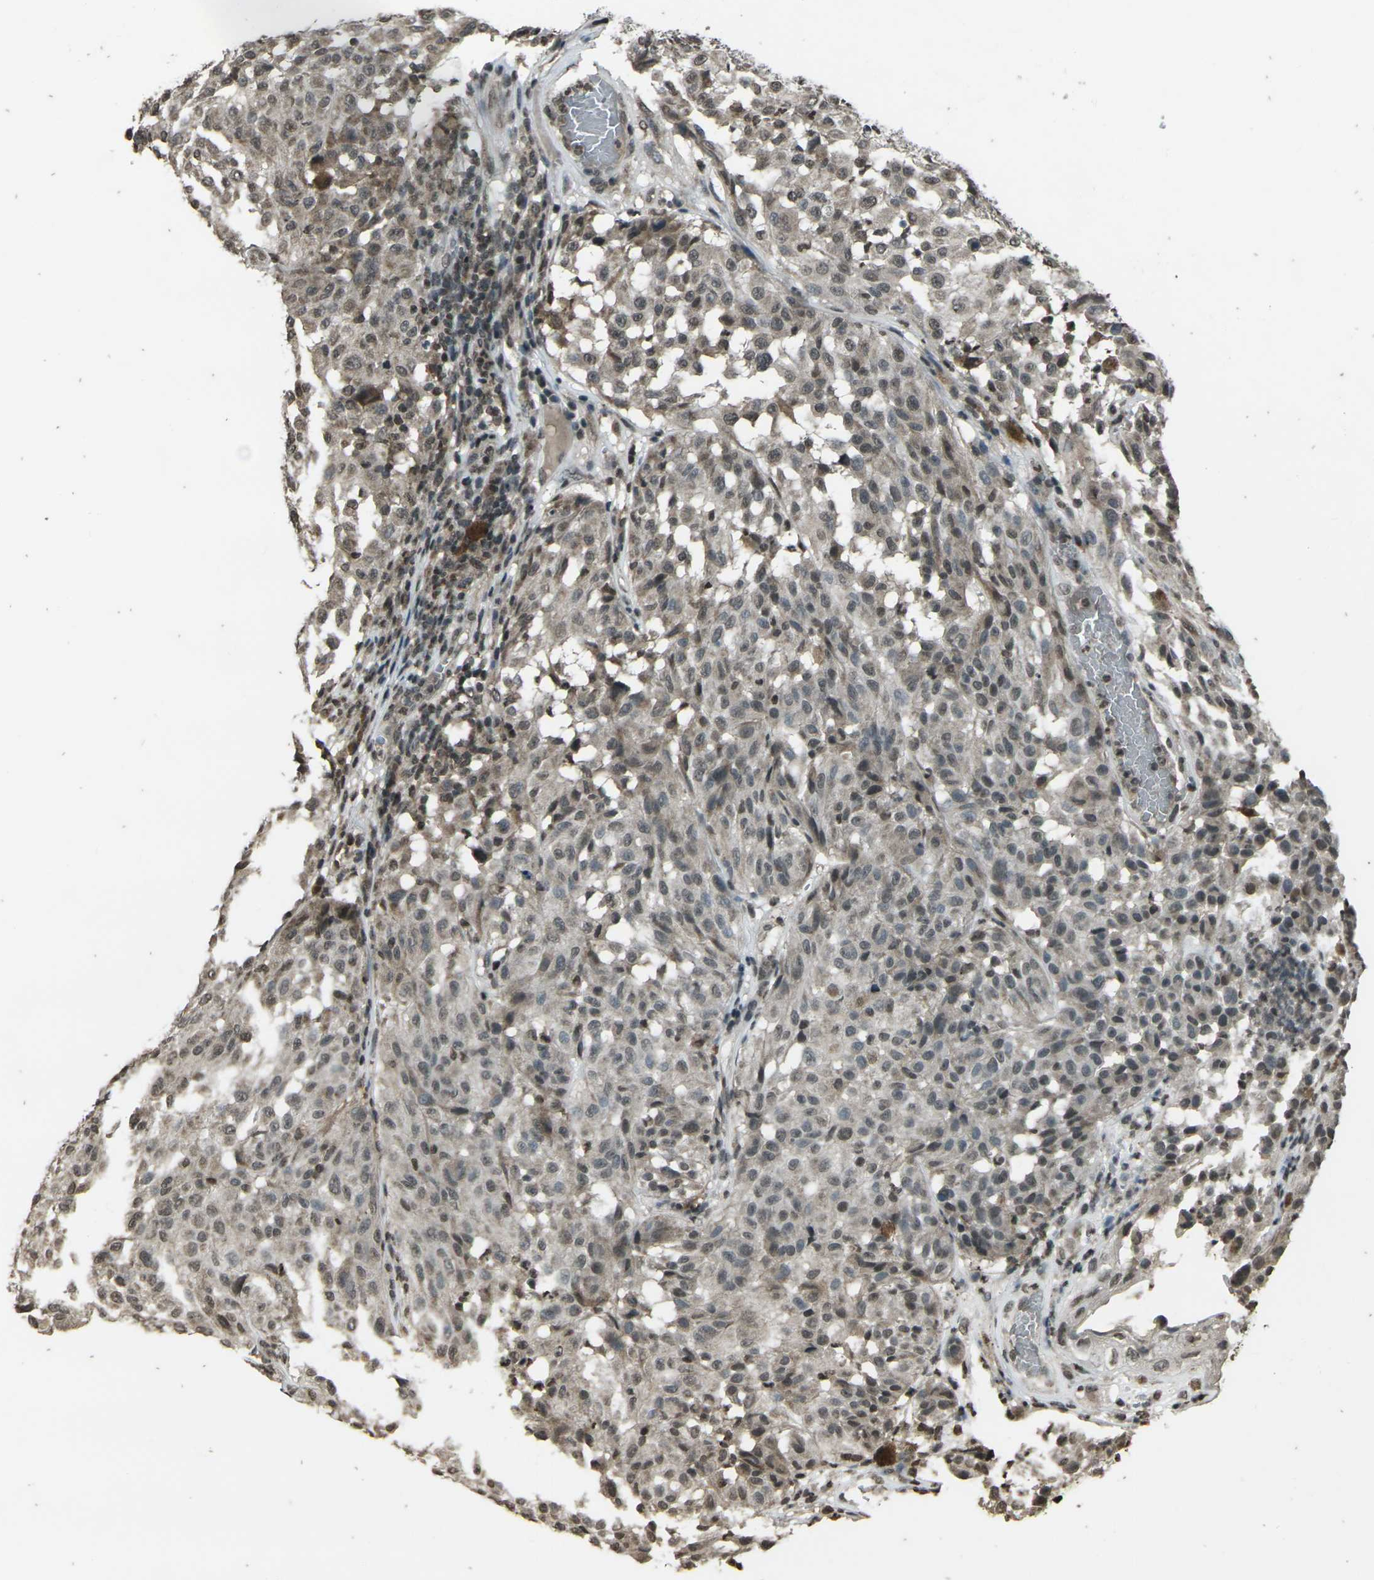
{"staining": {"intensity": "weak", "quantity": "25%-75%", "location": "cytoplasmic/membranous,nuclear"}, "tissue": "melanoma", "cell_type": "Tumor cells", "image_type": "cancer", "snomed": [{"axis": "morphology", "description": "Malignant melanoma, NOS"}, {"axis": "topography", "description": "Skin"}], "caption": "Protein positivity by IHC demonstrates weak cytoplasmic/membranous and nuclear expression in approximately 25%-75% of tumor cells in malignant melanoma.", "gene": "PRPF8", "patient": {"sex": "female", "age": 46}}